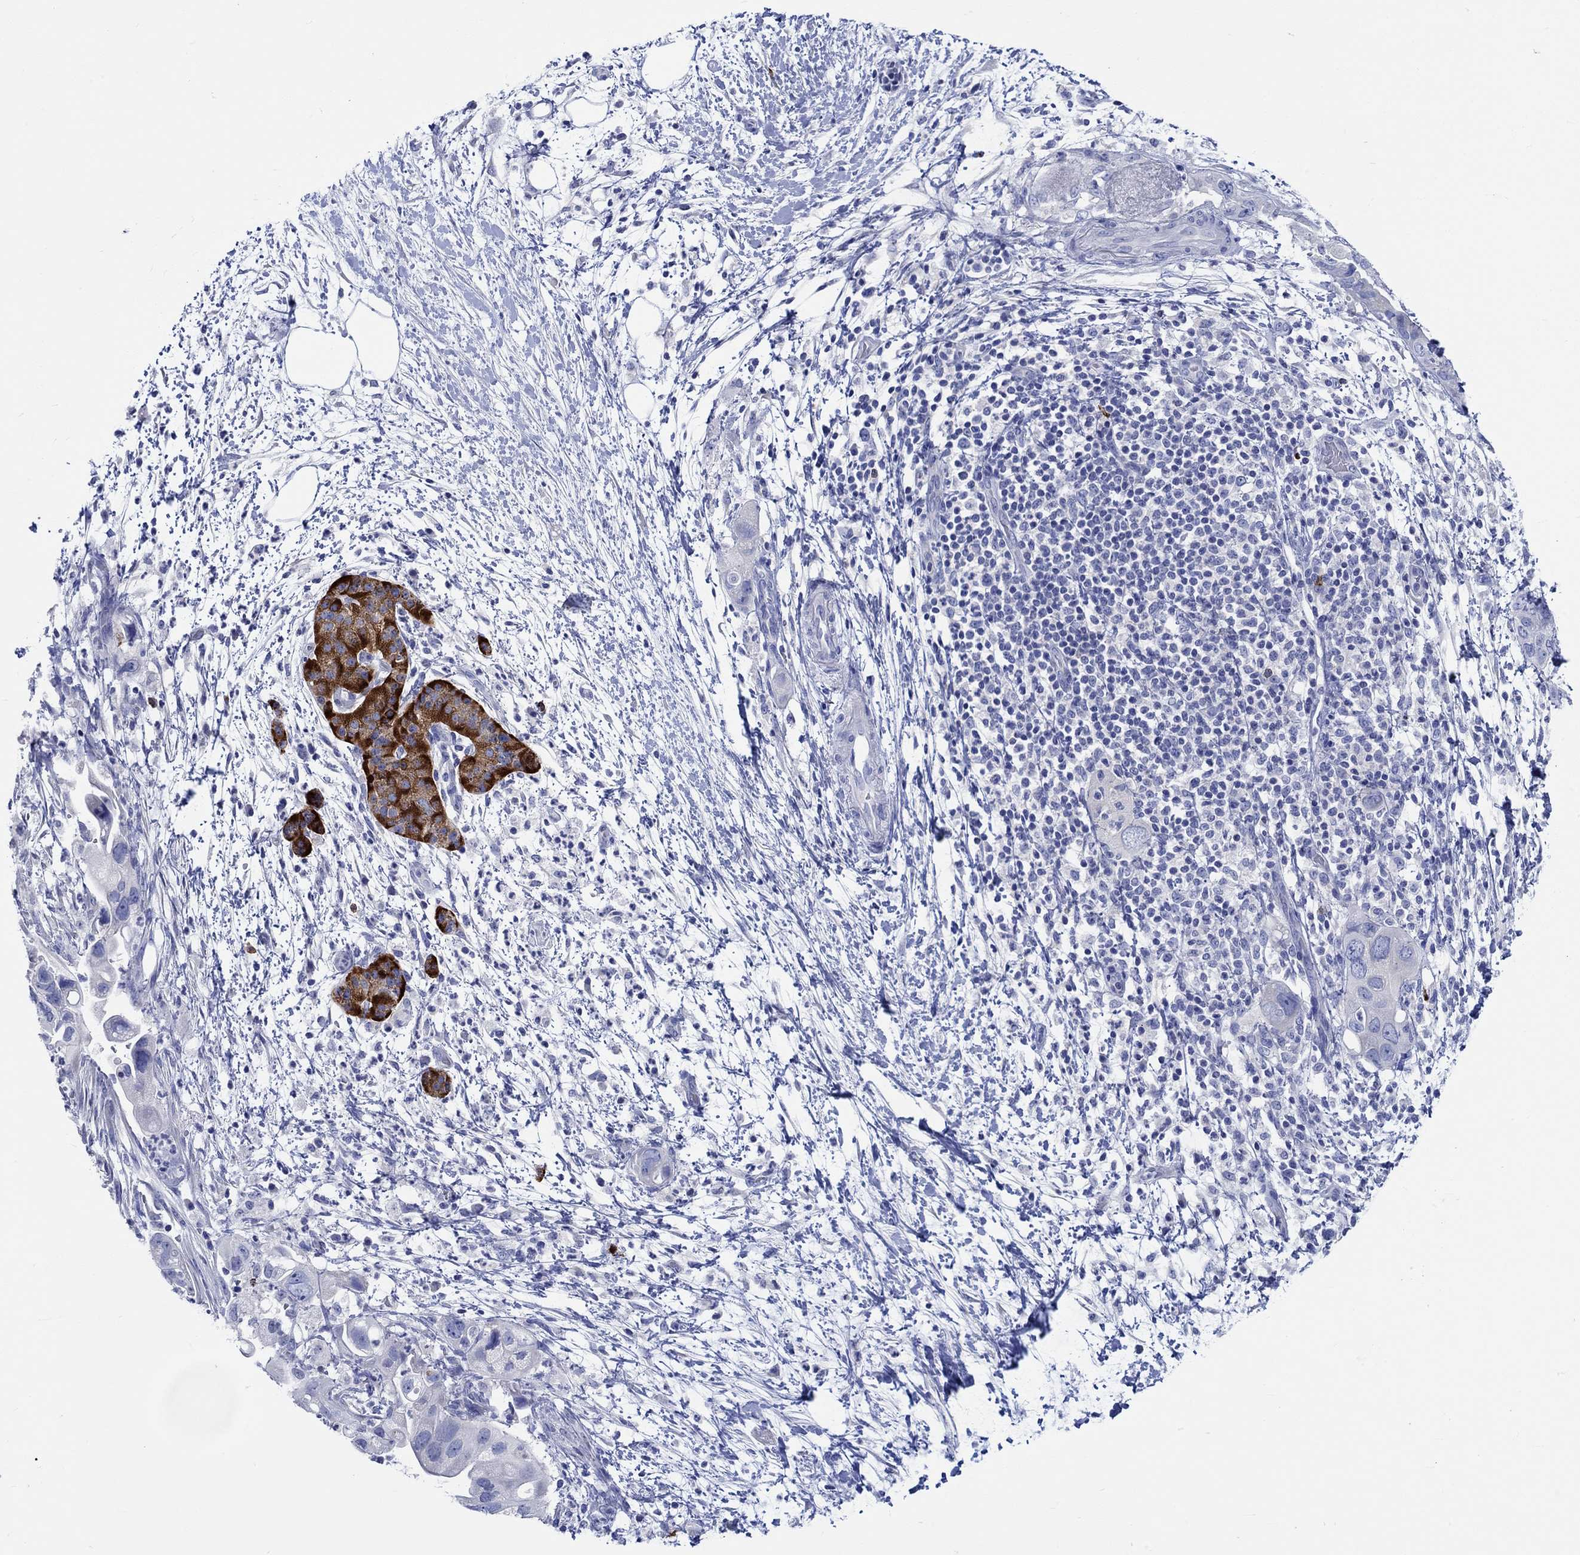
{"staining": {"intensity": "negative", "quantity": "none", "location": "none"}, "tissue": "pancreatic cancer", "cell_type": "Tumor cells", "image_type": "cancer", "snomed": [{"axis": "morphology", "description": "Adenocarcinoma, NOS"}, {"axis": "topography", "description": "Pancreas"}], "caption": "DAB immunohistochemical staining of human pancreatic cancer (adenocarcinoma) demonstrates no significant staining in tumor cells.", "gene": "PTPRN2", "patient": {"sex": "female", "age": 72}}